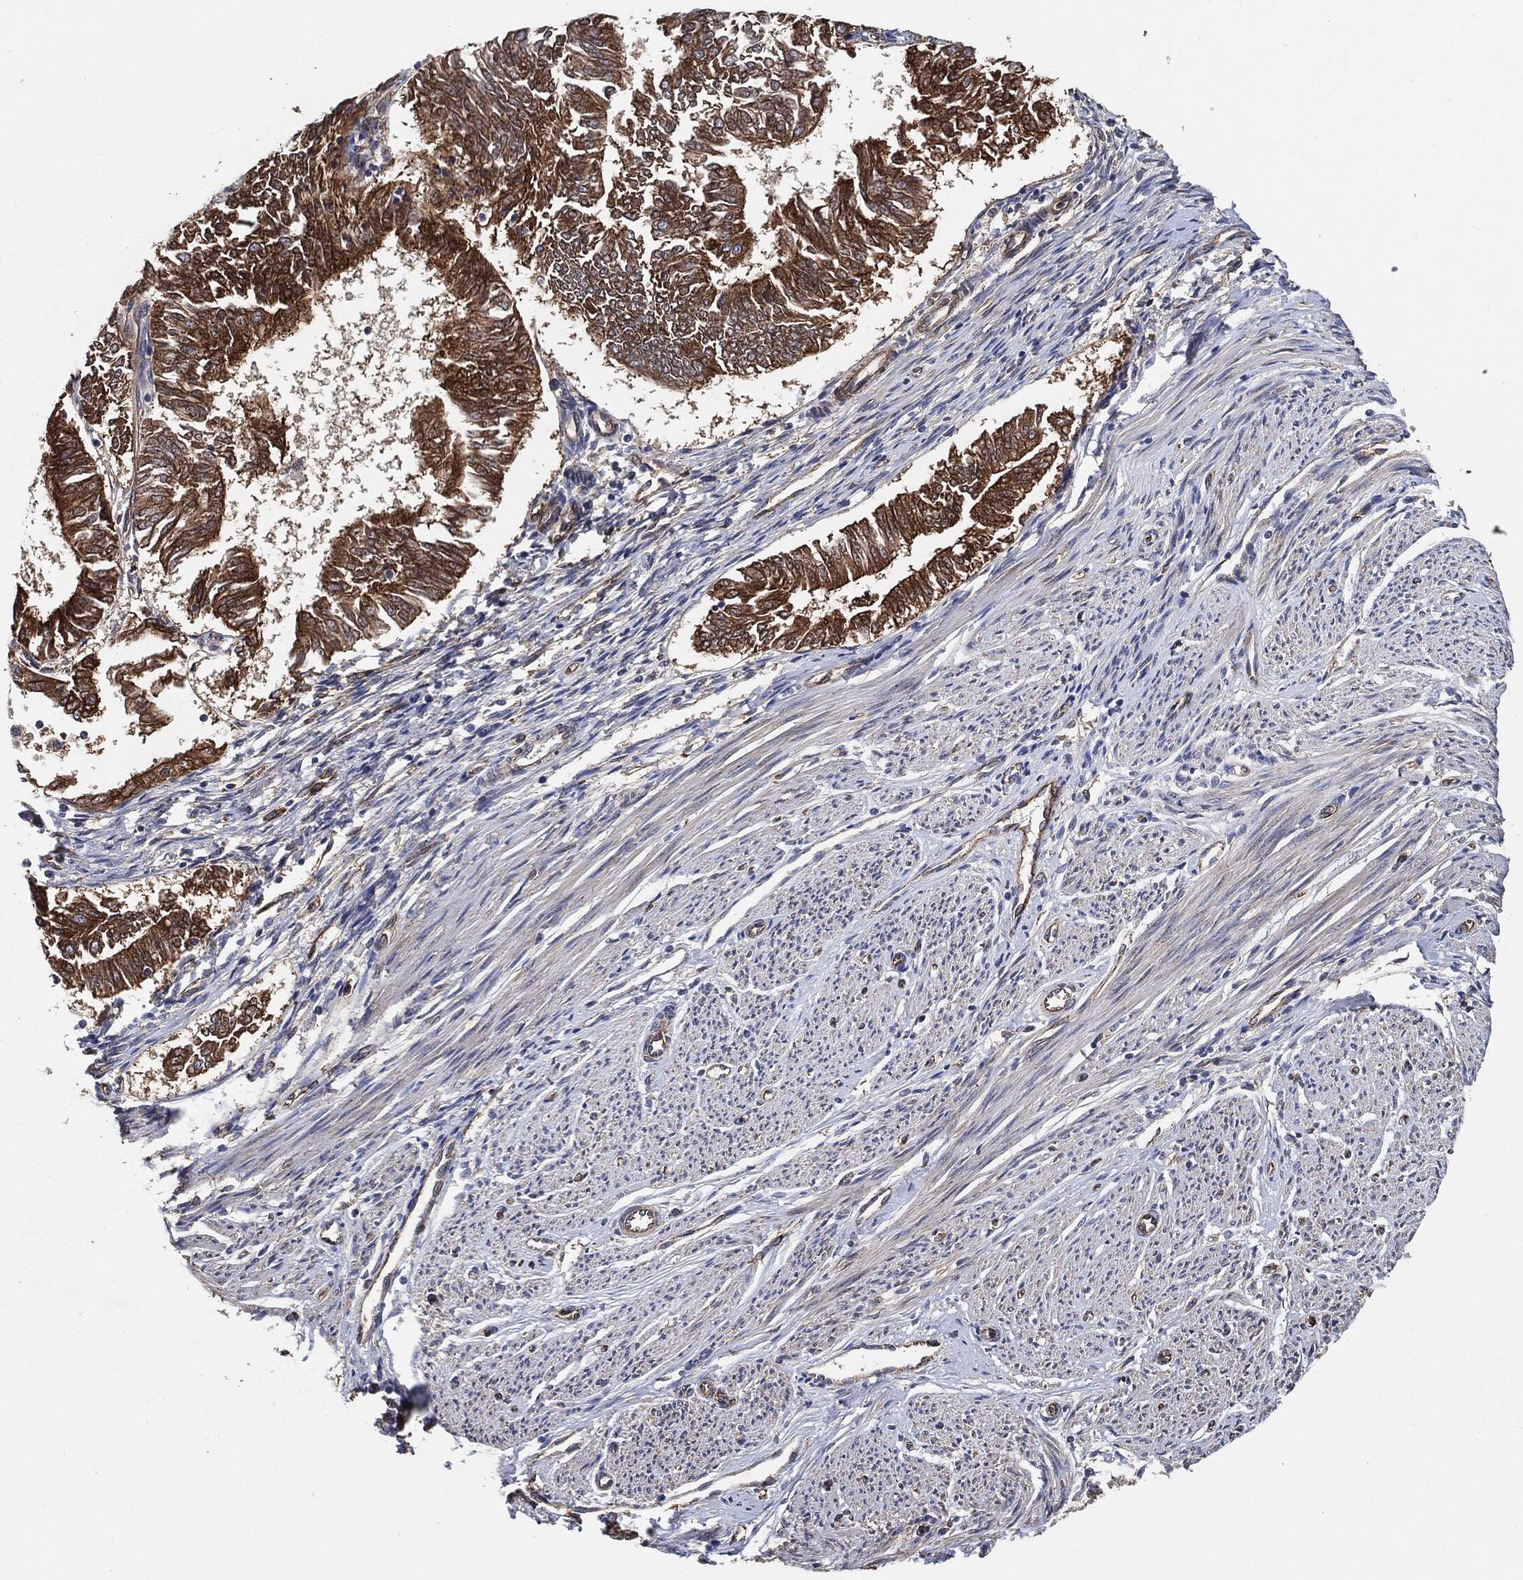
{"staining": {"intensity": "strong", "quantity": "25%-75%", "location": "cytoplasmic/membranous"}, "tissue": "endometrial cancer", "cell_type": "Tumor cells", "image_type": "cancer", "snomed": [{"axis": "morphology", "description": "Adenocarcinoma, NOS"}, {"axis": "topography", "description": "Endometrium"}], "caption": "Human endometrial cancer (adenocarcinoma) stained for a protein (brown) shows strong cytoplasmic/membranous positive positivity in about 25%-75% of tumor cells.", "gene": "CTNNA1", "patient": {"sex": "female", "age": 58}}